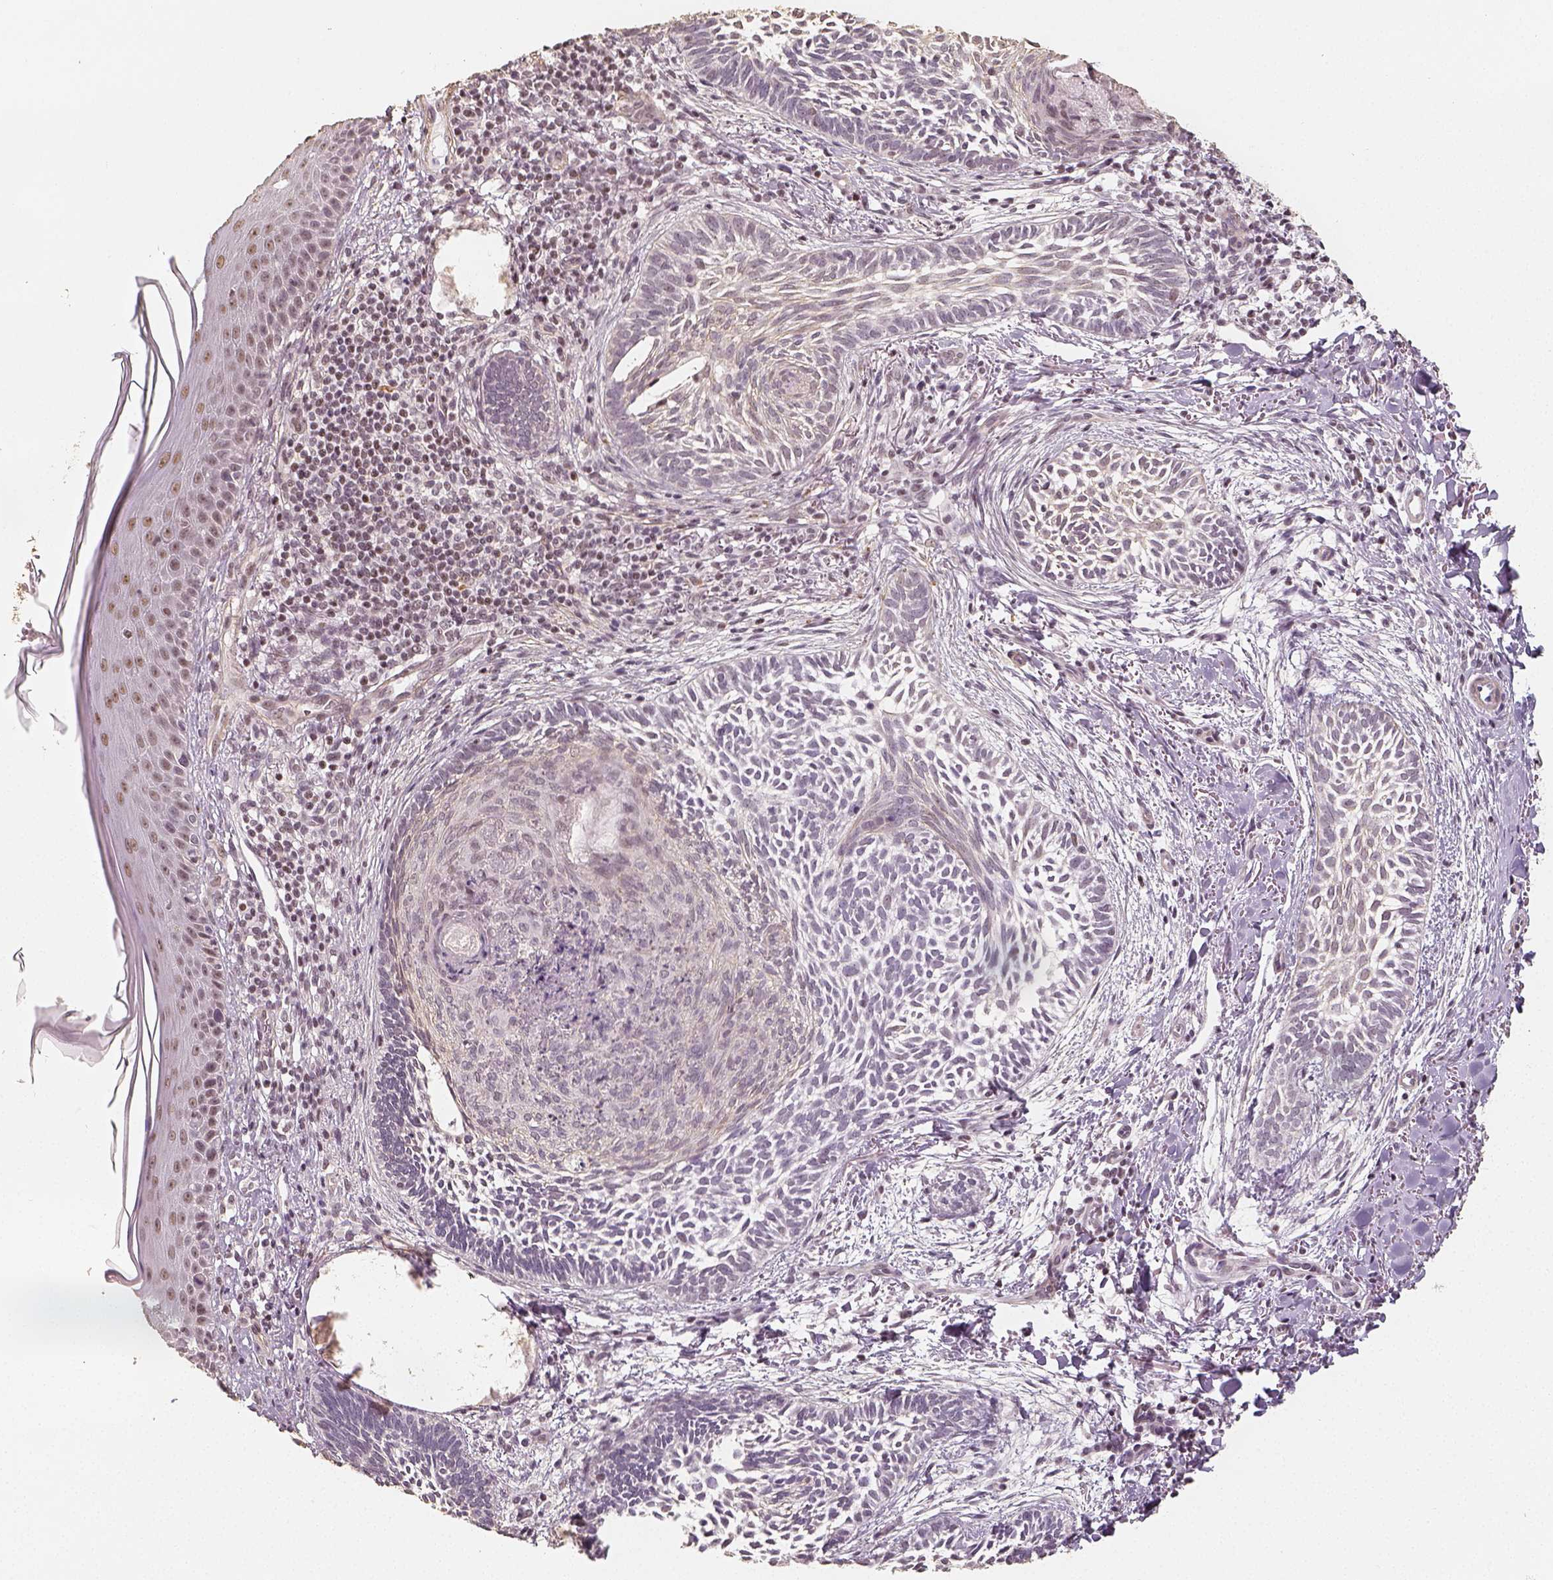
{"staining": {"intensity": "negative", "quantity": "none", "location": "none"}, "tissue": "skin cancer", "cell_type": "Tumor cells", "image_type": "cancer", "snomed": [{"axis": "morphology", "description": "Normal tissue, NOS"}, {"axis": "morphology", "description": "Basal cell carcinoma"}, {"axis": "topography", "description": "Skin"}], "caption": "Tumor cells show no significant protein expression in skin cancer (basal cell carcinoma).", "gene": "HDAC1", "patient": {"sex": "male", "age": 46}}